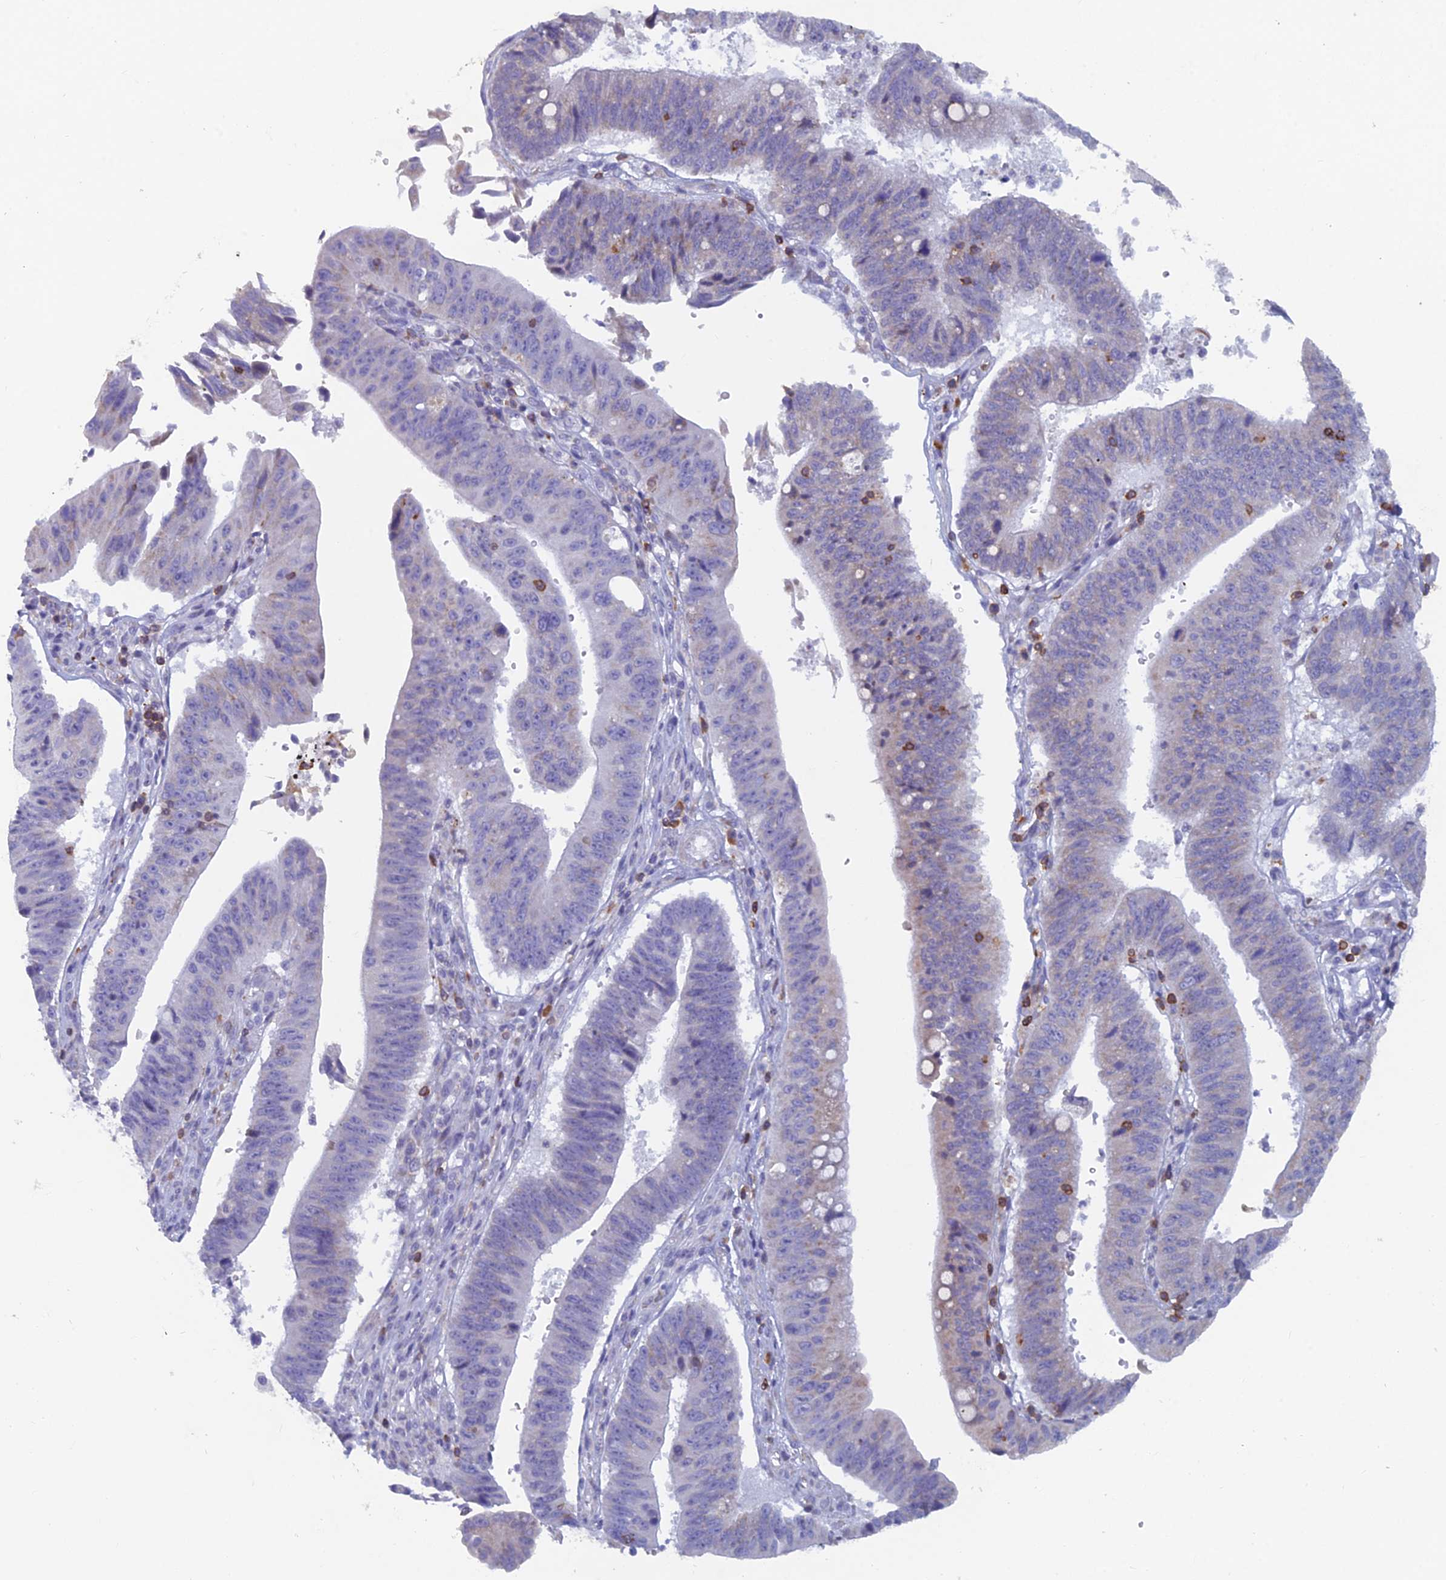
{"staining": {"intensity": "negative", "quantity": "none", "location": "none"}, "tissue": "stomach cancer", "cell_type": "Tumor cells", "image_type": "cancer", "snomed": [{"axis": "morphology", "description": "Adenocarcinoma, NOS"}, {"axis": "topography", "description": "Stomach"}], "caption": "Tumor cells are negative for brown protein staining in stomach cancer.", "gene": "ABI3BP", "patient": {"sex": "male", "age": 59}}